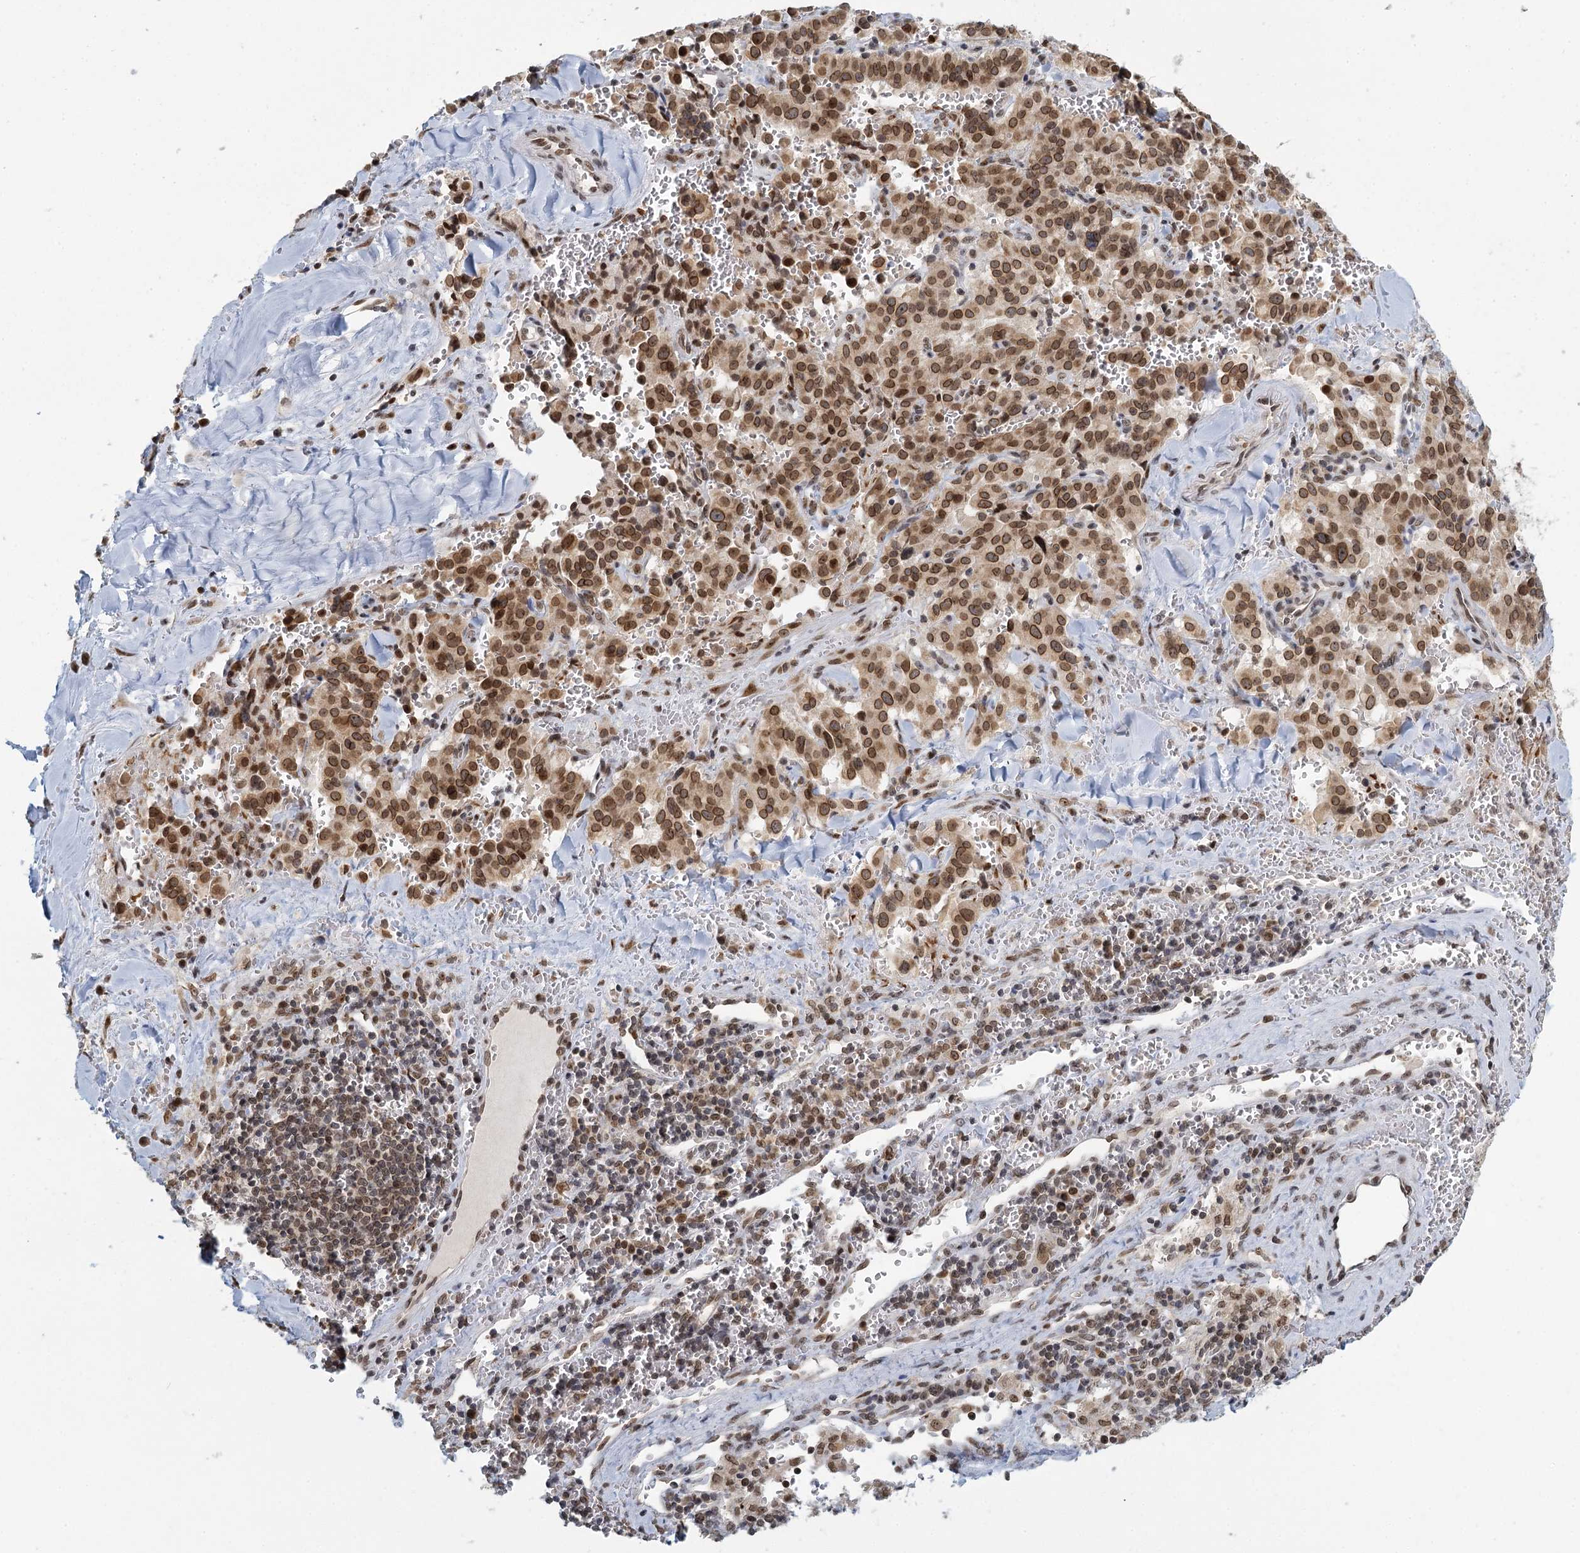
{"staining": {"intensity": "moderate", "quantity": ">75%", "location": "cytoplasmic/membranous,nuclear"}, "tissue": "pancreatic cancer", "cell_type": "Tumor cells", "image_type": "cancer", "snomed": [{"axis": "morphology", "description": "Adenocarcinoma, NOS"}, {"axis": "topography", "description": "Pancreas"}], "caption": "Immunohistochemical staining of adenocarcinoma (pancreatic) exhibits moderate cytoplasmic/membranous and nuclear protein staining in about >75% of tumor cells. (DAB IHC, brown staining for protein, blue staining for nuclei).", "gene": "TREX1", "patient": {"sex": "male", "age": 65}}